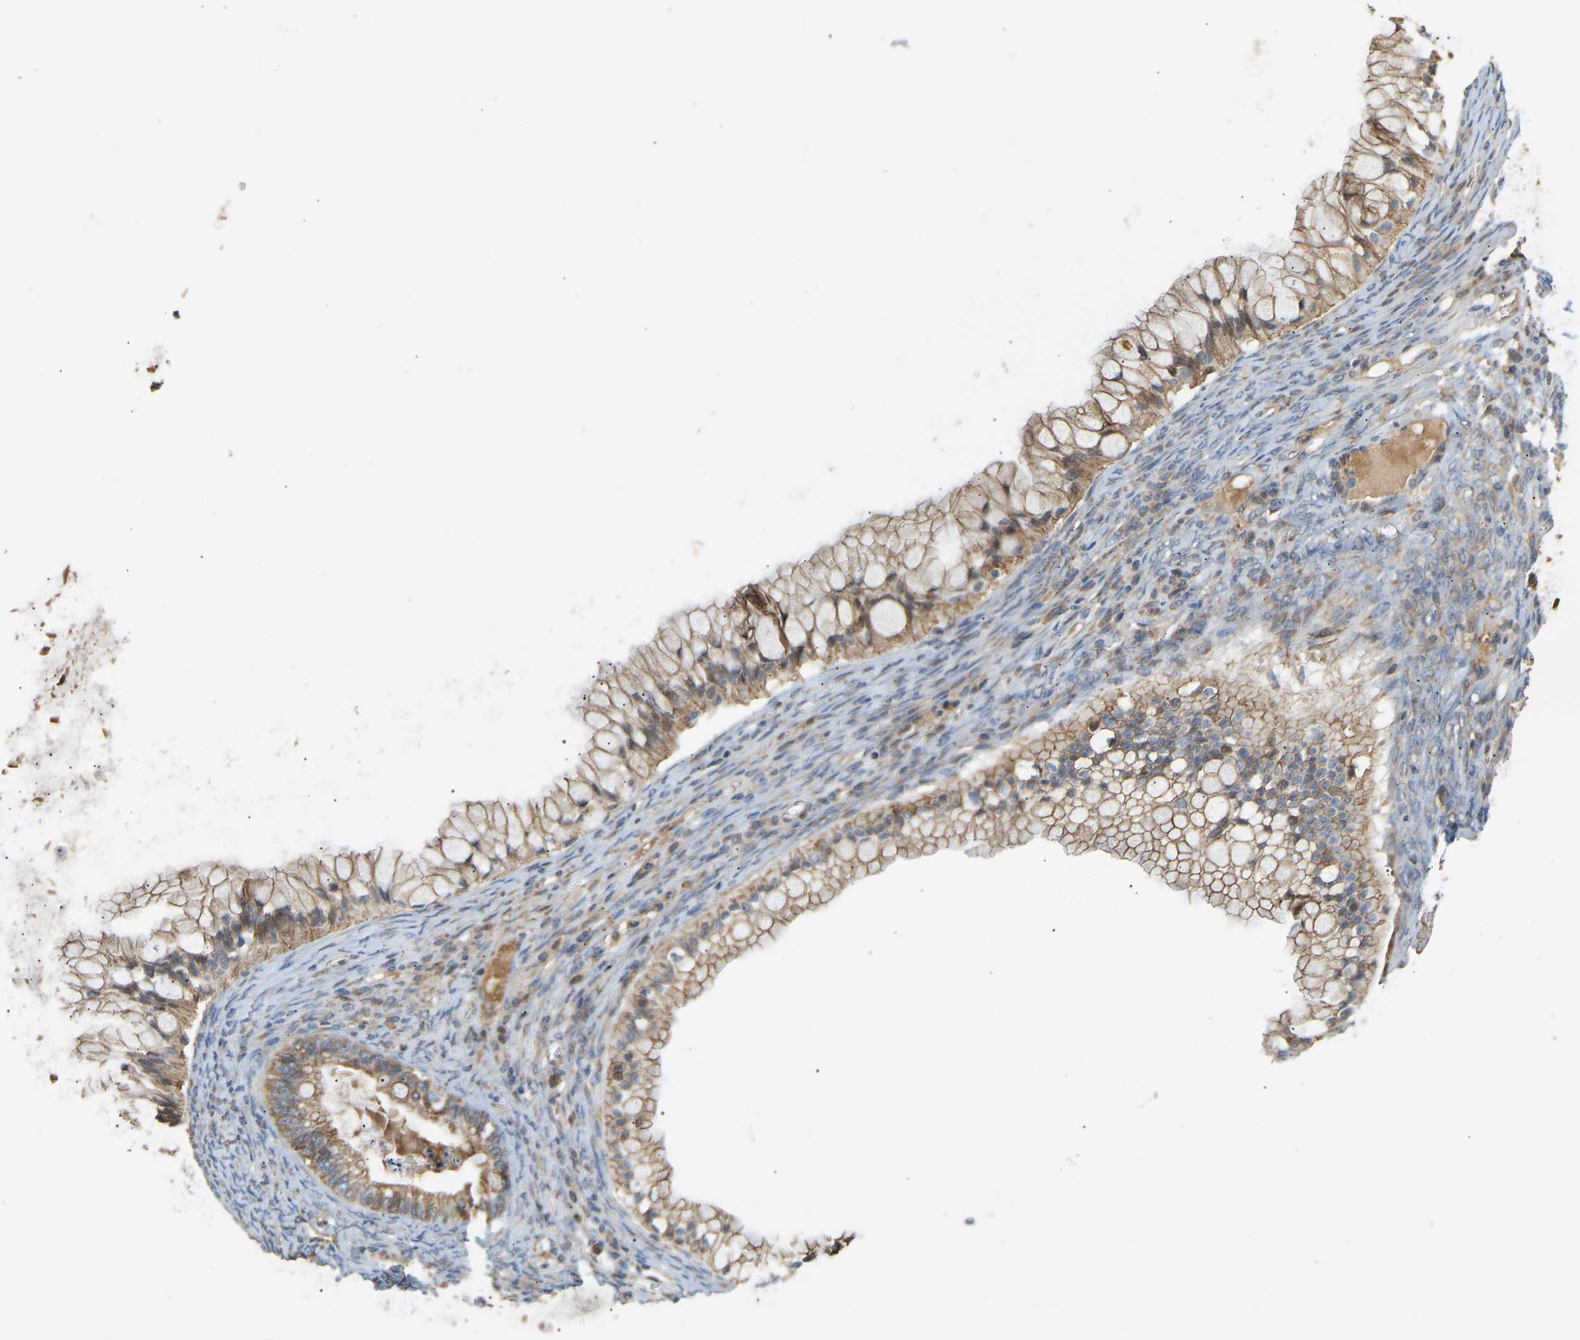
{"staining": {"intensity": "weak", "quantity": ">75%", "location": "cytoplasmic/membranous"}, "tissue": "ovarian cancer", "cell_type": "Tumor cells", "image_type": "cancer", "snomed": [{"axis": "morphology", "description": "Cystadenocarcinoma, mucinous, NOS"}, {"axis": "topography", "description": "Ovary"}], "caption": "Immunohistochemical staining of human ovarian mucinous cystadenocarcinoma reveals low levels of weak cytoplasmic/membranous expression in approximately >75% of tumor cells. (DAB IHC with brightfield microscopy, high magnification).", "gene": "PTCD1", "patient": {"sex": "female", "age": 57}}